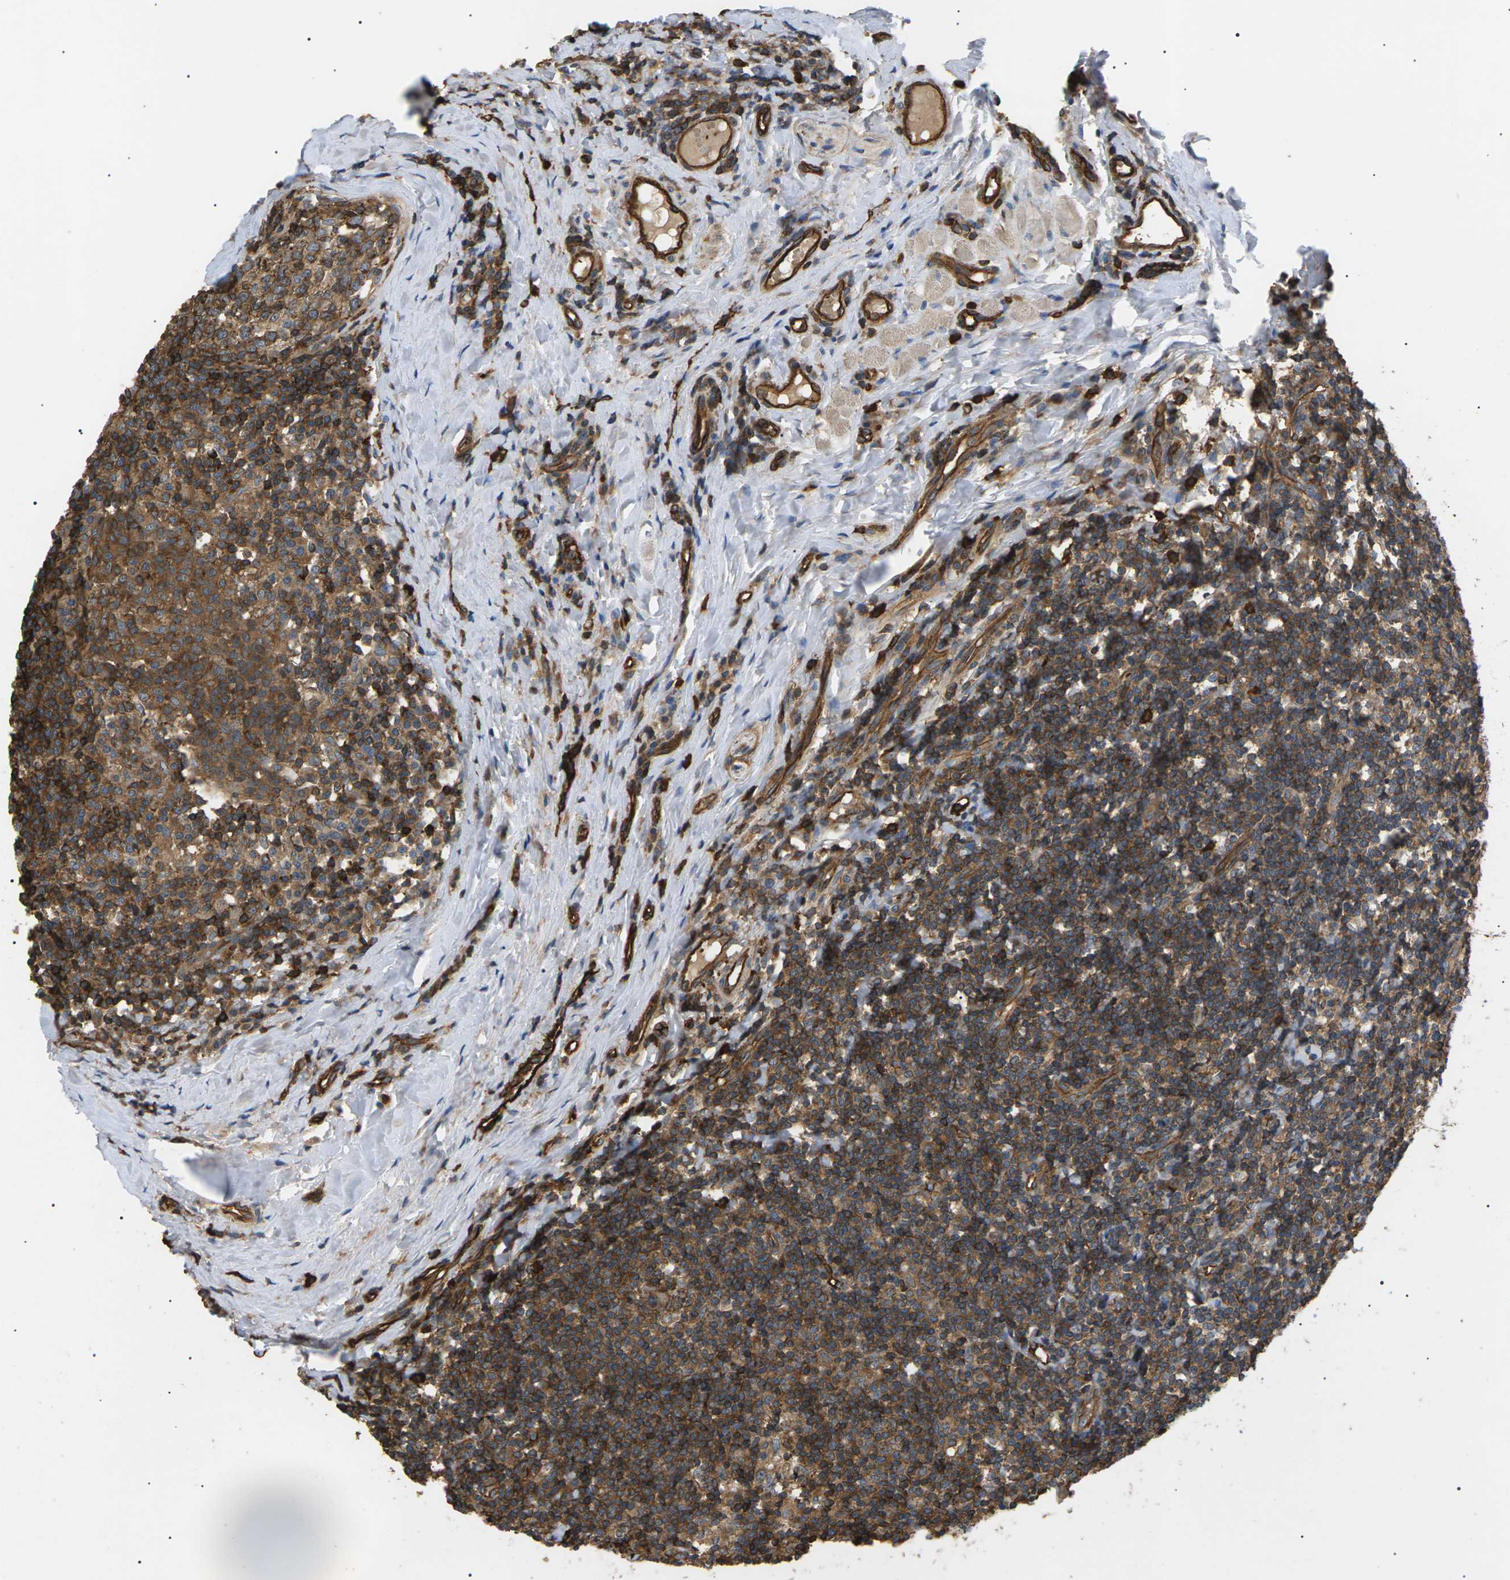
{"staining": {"intensity": "strong", "quantity": ">75%", "location": "cytoplasmic/membranous"}, "tissue": "tonsil", "cell_type": "Germinal center cells", "image_type": "normal", "snomed": [{"axis": "morphology", "description": "Normal tissue, NOS"}, {"axis": "topography", "description": "Tonsil"}], "caption": "Immunohistochemistry of benign tonsil displays high levels of strong cytoplasmic/membranous staining in approximately >75% of germinal center cells. The staining was performed using DAB (3,3'-diaminobenzidine), with brown indicating positive protein expression. Nuclei are stained blue with hematoxylin.", "gene": "TMTC4", "patient": {"sex": "female", "age": 19}}